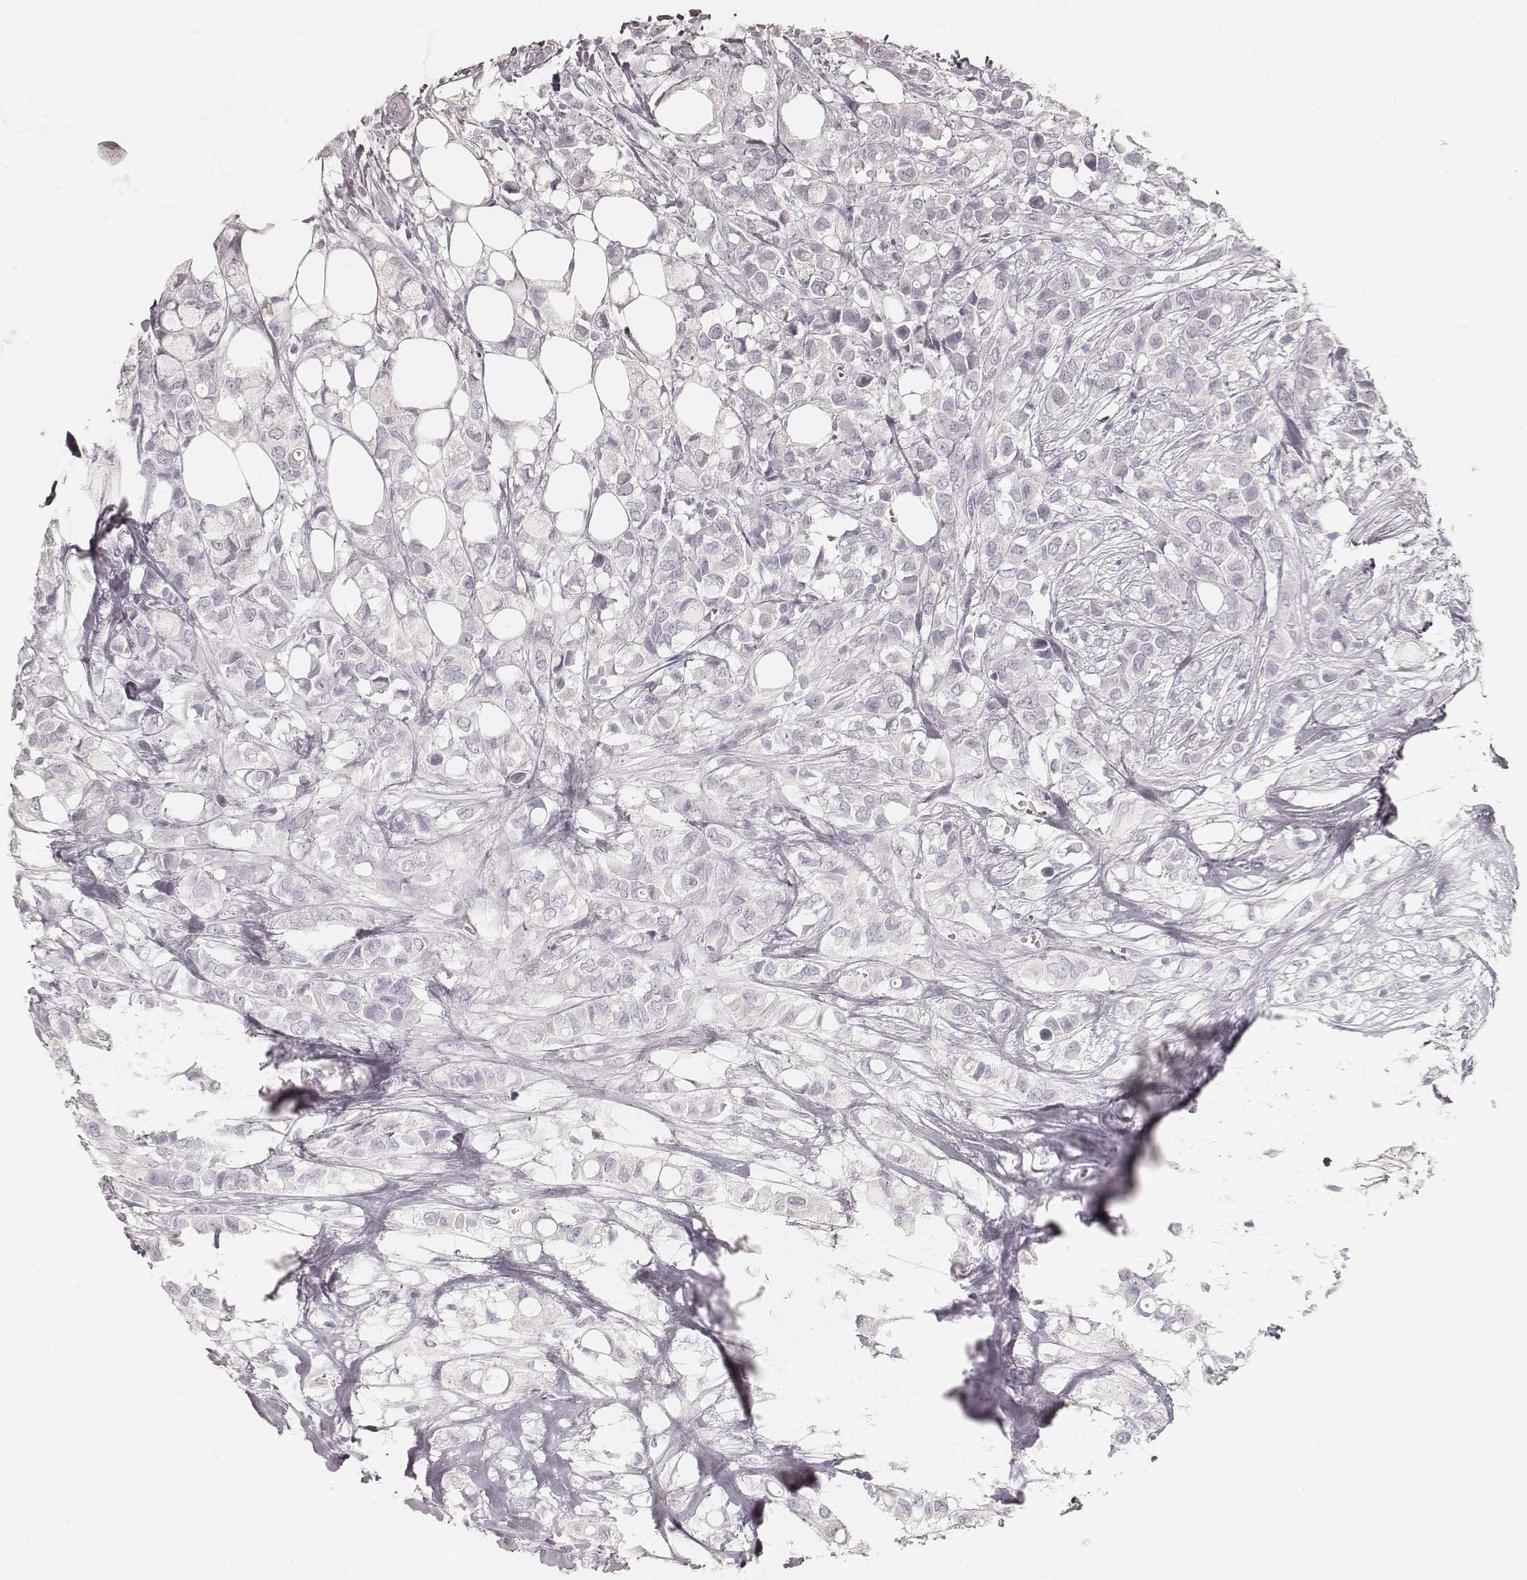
{"staining": {"intensity": "negative", "quantity": "none", "location": "none"}, "tissue": "breast cancer", "cell_type": "Tumor cells", "image_type": "cancer", "snomed": [{"axis": "morphology", "description": "Duct carcinoma"}, {"axis": "topography", "description": "Breast"}], "caption": "Immunohistochemistry (IHC) of human breast cancer (invasive ductal carcinoma) shows no expression in tumor cells. Nuclei are stained in blue.", "gene": "KRT34", "patient": {"sex": "female", "age": 85}}